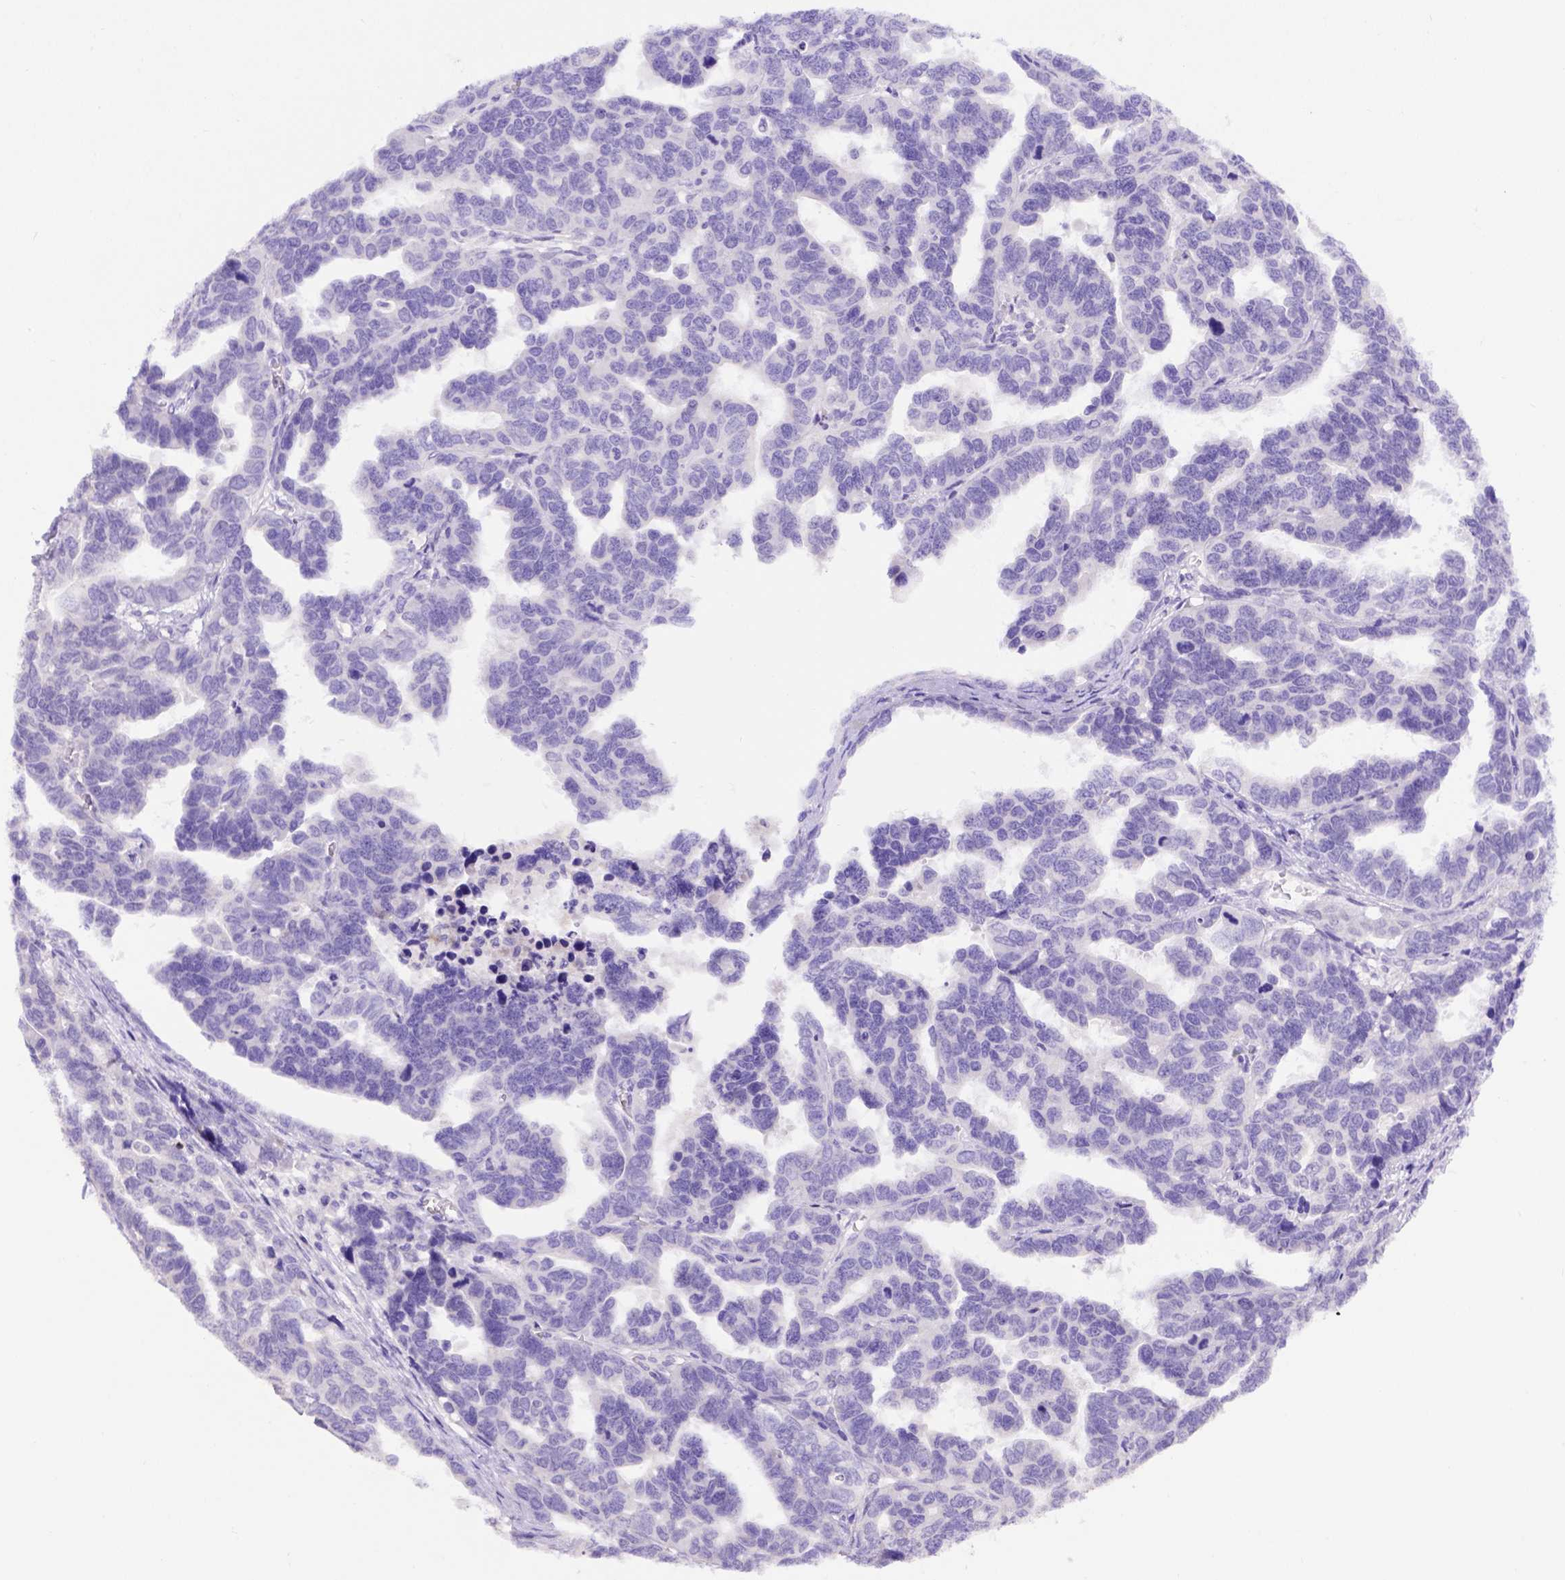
{"staining": {"intensity": "negative", "quantity": "none", "location": "none"}, "tissue": "ovarian cancer", "cell_type": "Tumor cells", "image_type": "cancer", "snomed": [{"axis": "morphology", "description": "Cystadenocarcinoma, serous, NOS"}, {"axis": "topography", "description": "Ovary"}], "caption": "IHC of serous cystadenocarcinoma (ovarian) demonstrates no staining in tumor cells.", "gene": "B3GAT1", "patient": {"sex": "female", "age": 69}}